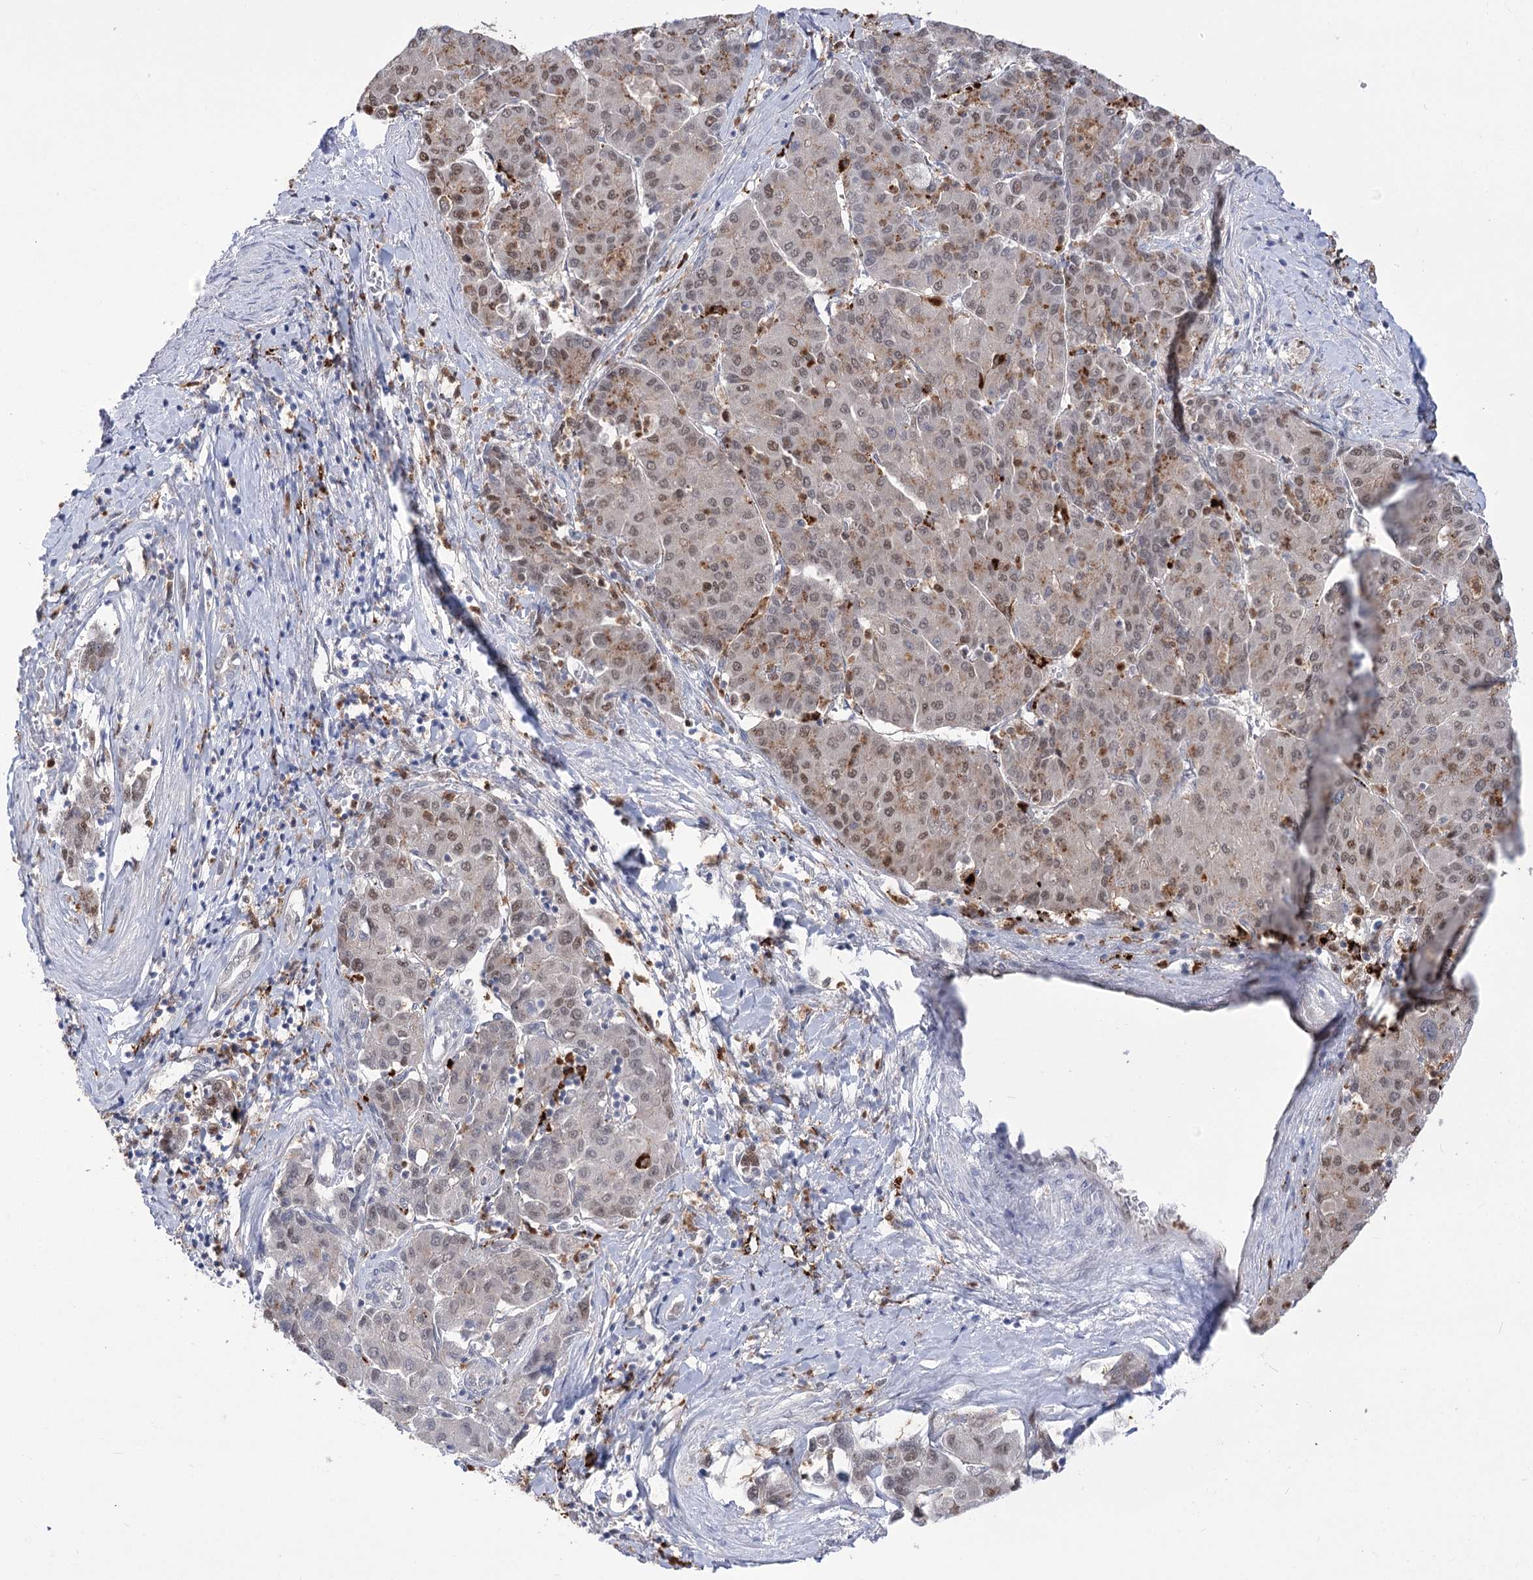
{"staining": {"intensity": "weak", "quantity": ">75%", "location": "nuclear"}, "tissue": "liver cancer", "cell_type": "Tumor cells", "image_type": "cancer", "snomed": [{"axis": "morphology", "description": "Carcinoma, Hepatocellular, NOS"}, {"axis": "topography", "description": "Liver"}], "caption": "This photomicrograph exhibits IHC staining of human liver hepatocellular carcinoma, with low weak nuclear expression in about >75% of tumor cells.", "gene": "SIAE", "patient": {"sex": "male", "age": 65}}